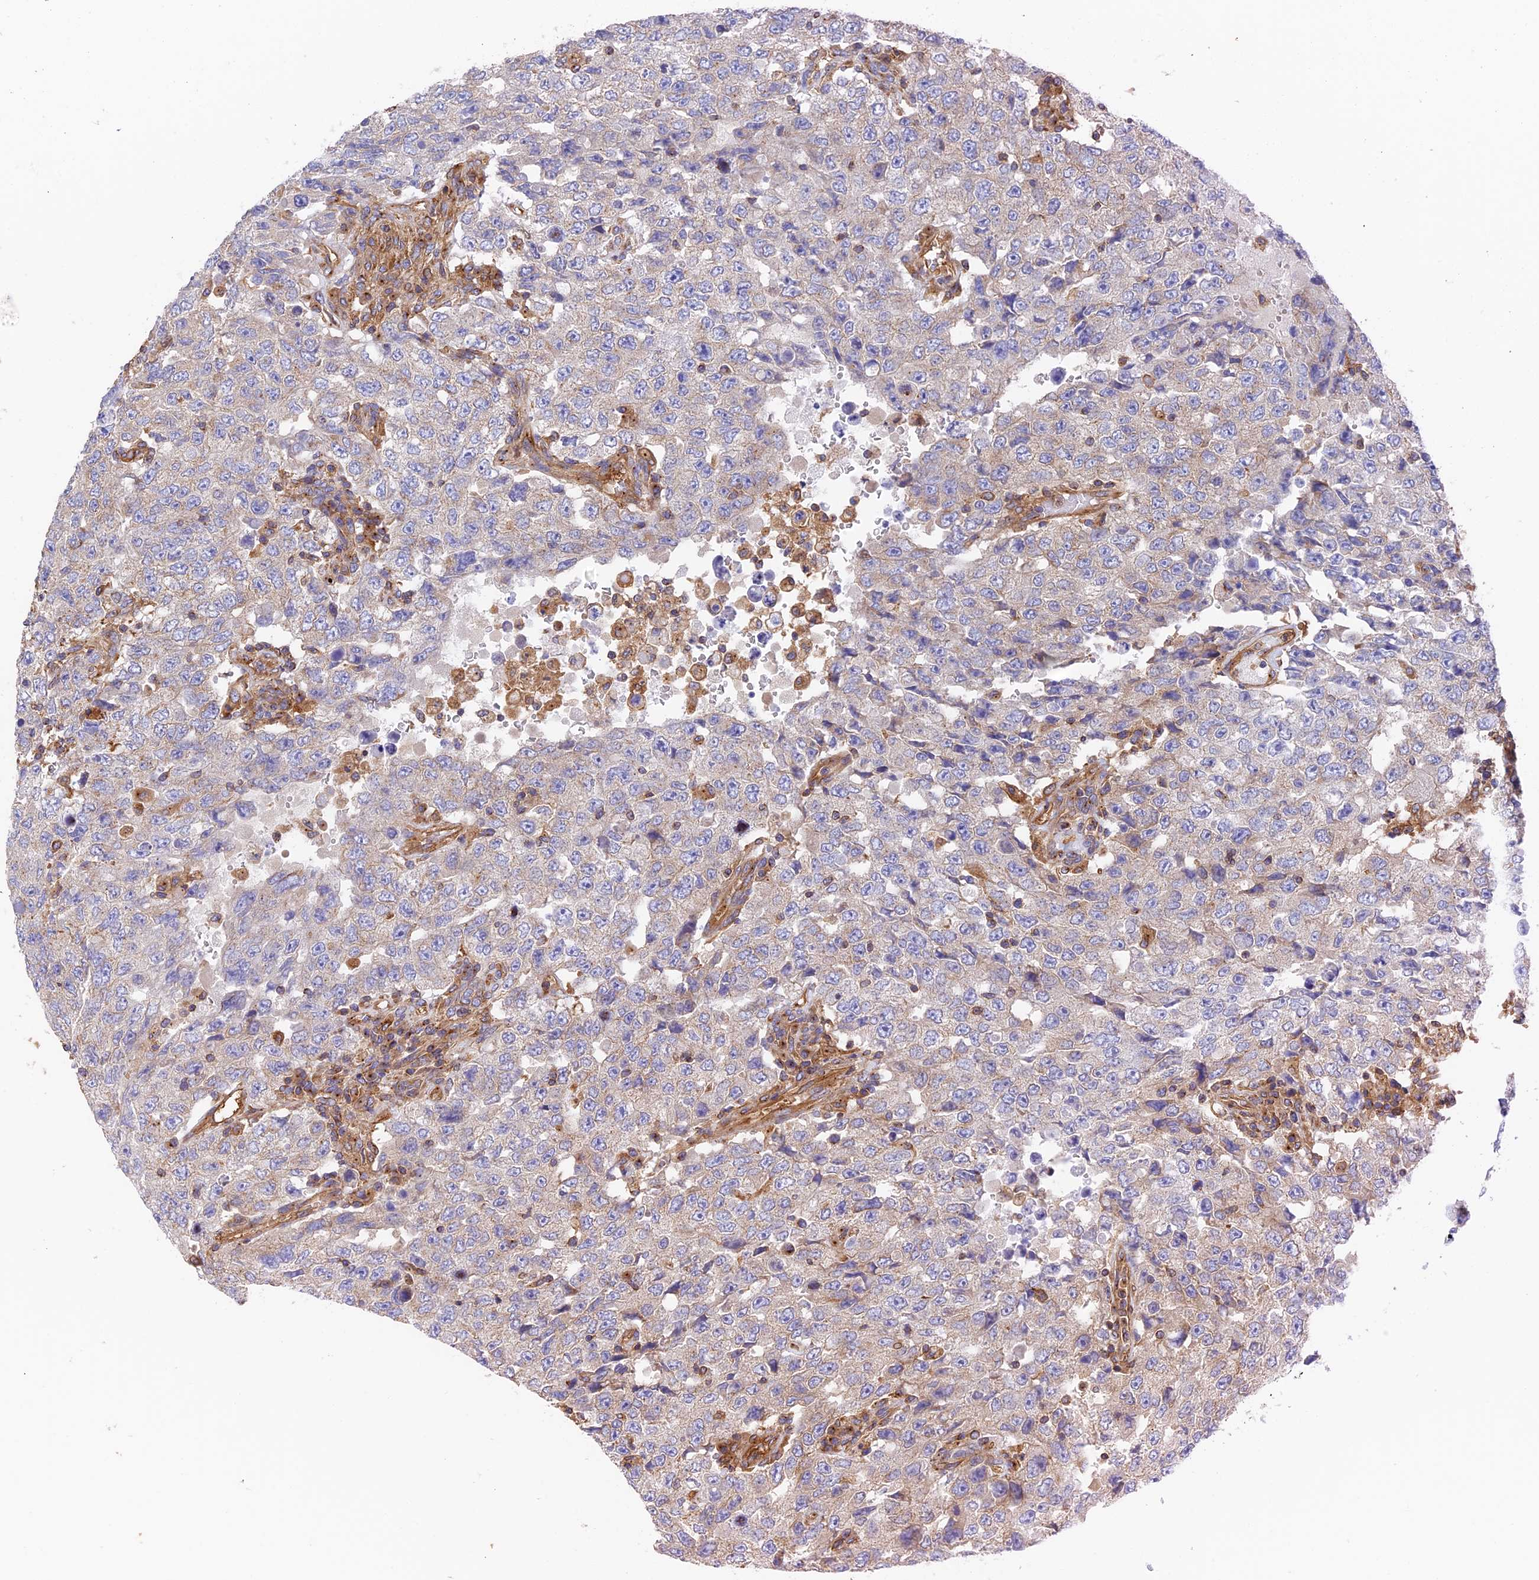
{"staining": {"intensity": "negative", "quantity": "none", "location": "none"}, "tissue": "testis cancer", "cell_type": "Tumor cells", "image_type": "cancer", "snomed": [{"axis": "morphology", "description": "Carcinoma, Embryonal, NOS"}, {"axis": "topography", "description": "Testis"}], "caption": "Micrograph shows no protein positivity in tumor cells of embryonal carcinoma (testis) tissue. (DAB (3,3'-diaminobenzidine) IHC with hematoxylin counter stain).", "gene": "DCTN2", "patient": {"sex": "male", "age": 26}}